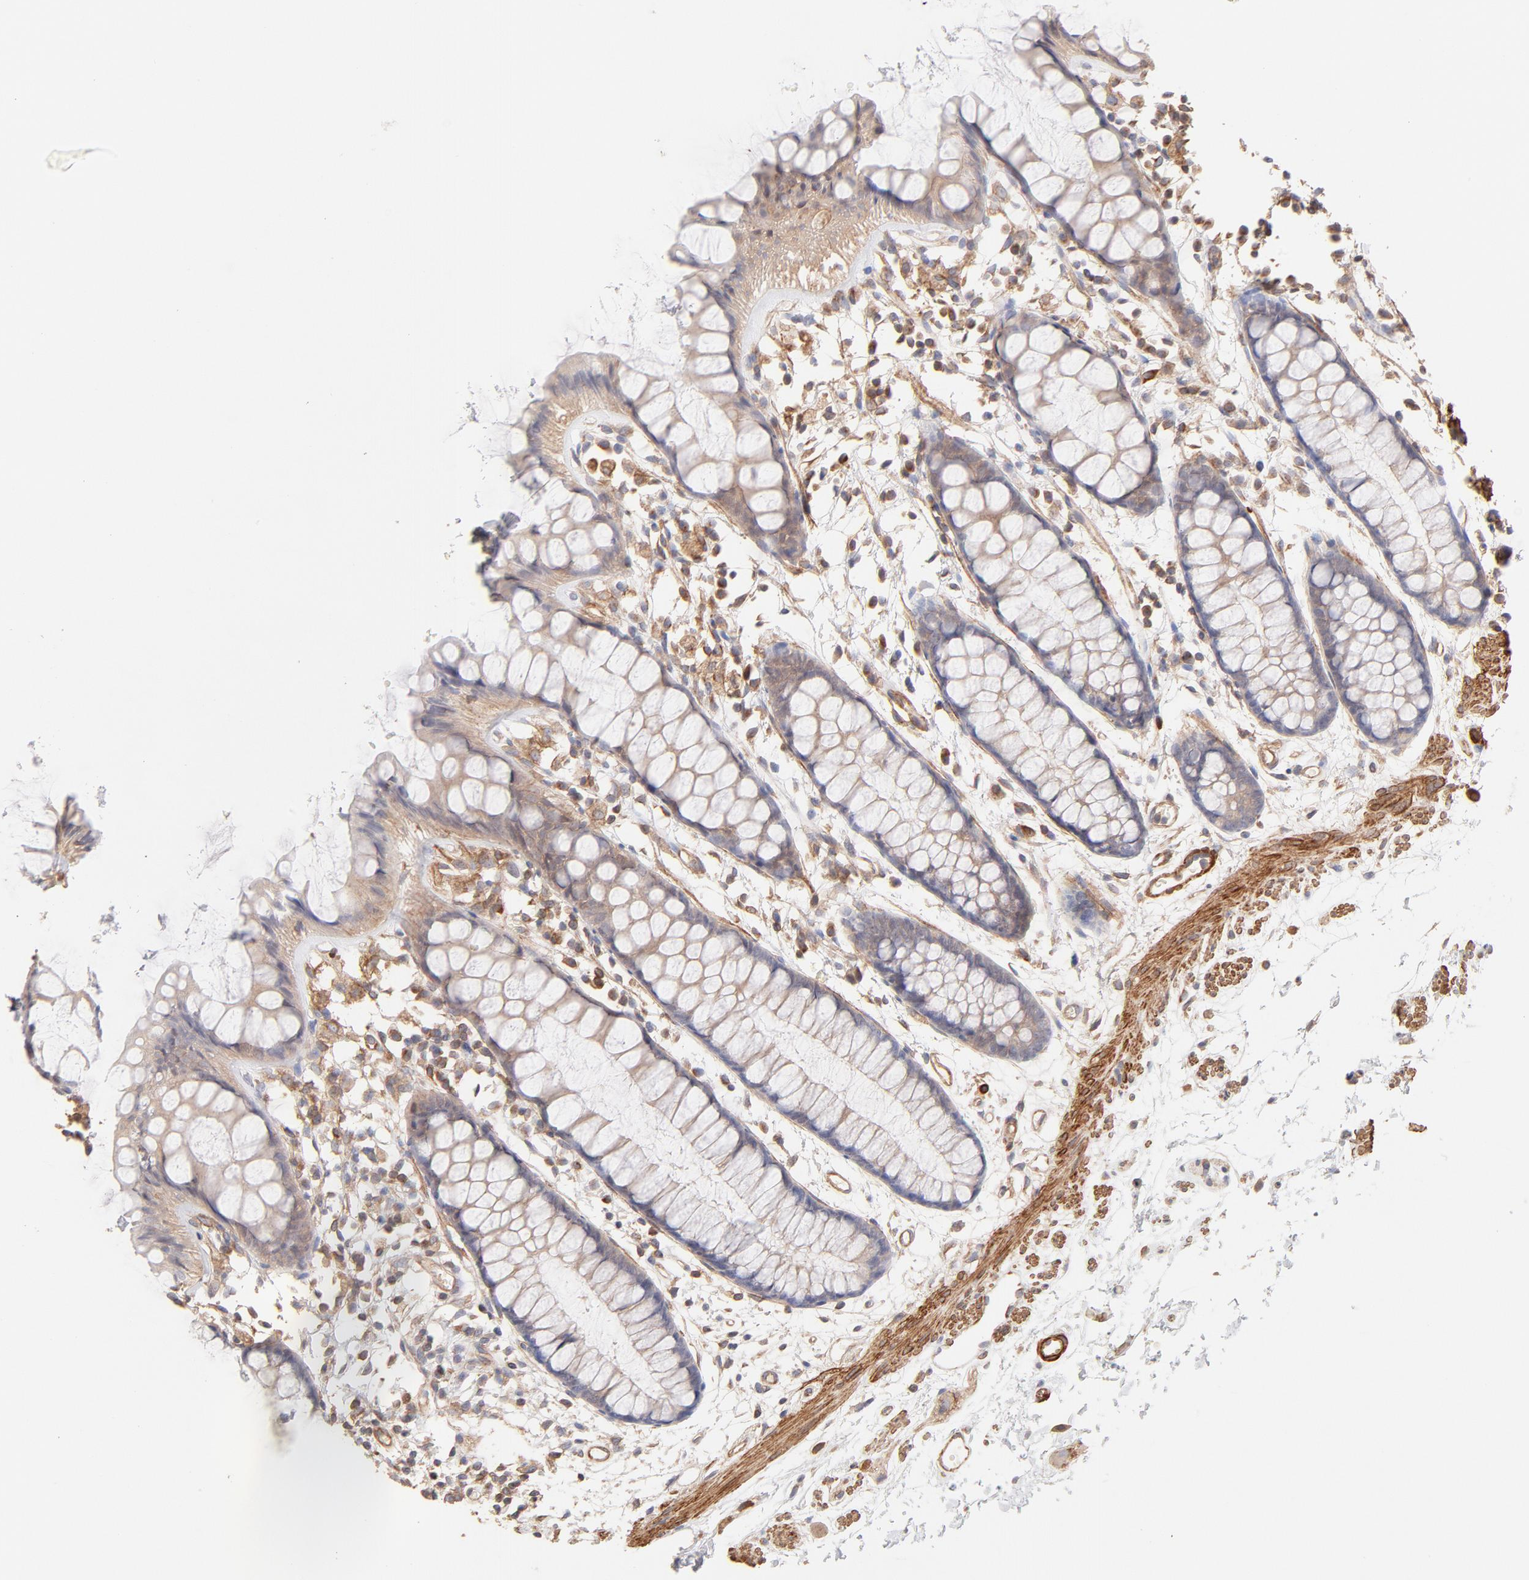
{"staining": {"intensity": "weak", "quantity": ">75%", "location": "cytoplasmic/membranous"}, "tissue": "rectum", "cell_type": "Glandular cells", "image_type": "normal", "snomed": [{"axis": "morphology", "description": "Normal tissue, NOS"}, {"axis": "topography", "description": "Rectum"}], "caption": "Brown immunohistochemical staining in benign human rectum demonstrates weak cytoplasmic/membranous expression in approximately >75% of glandular cells.", "gene": "LDLRAP1", "patient": {"sex": "female", "age": 66}}